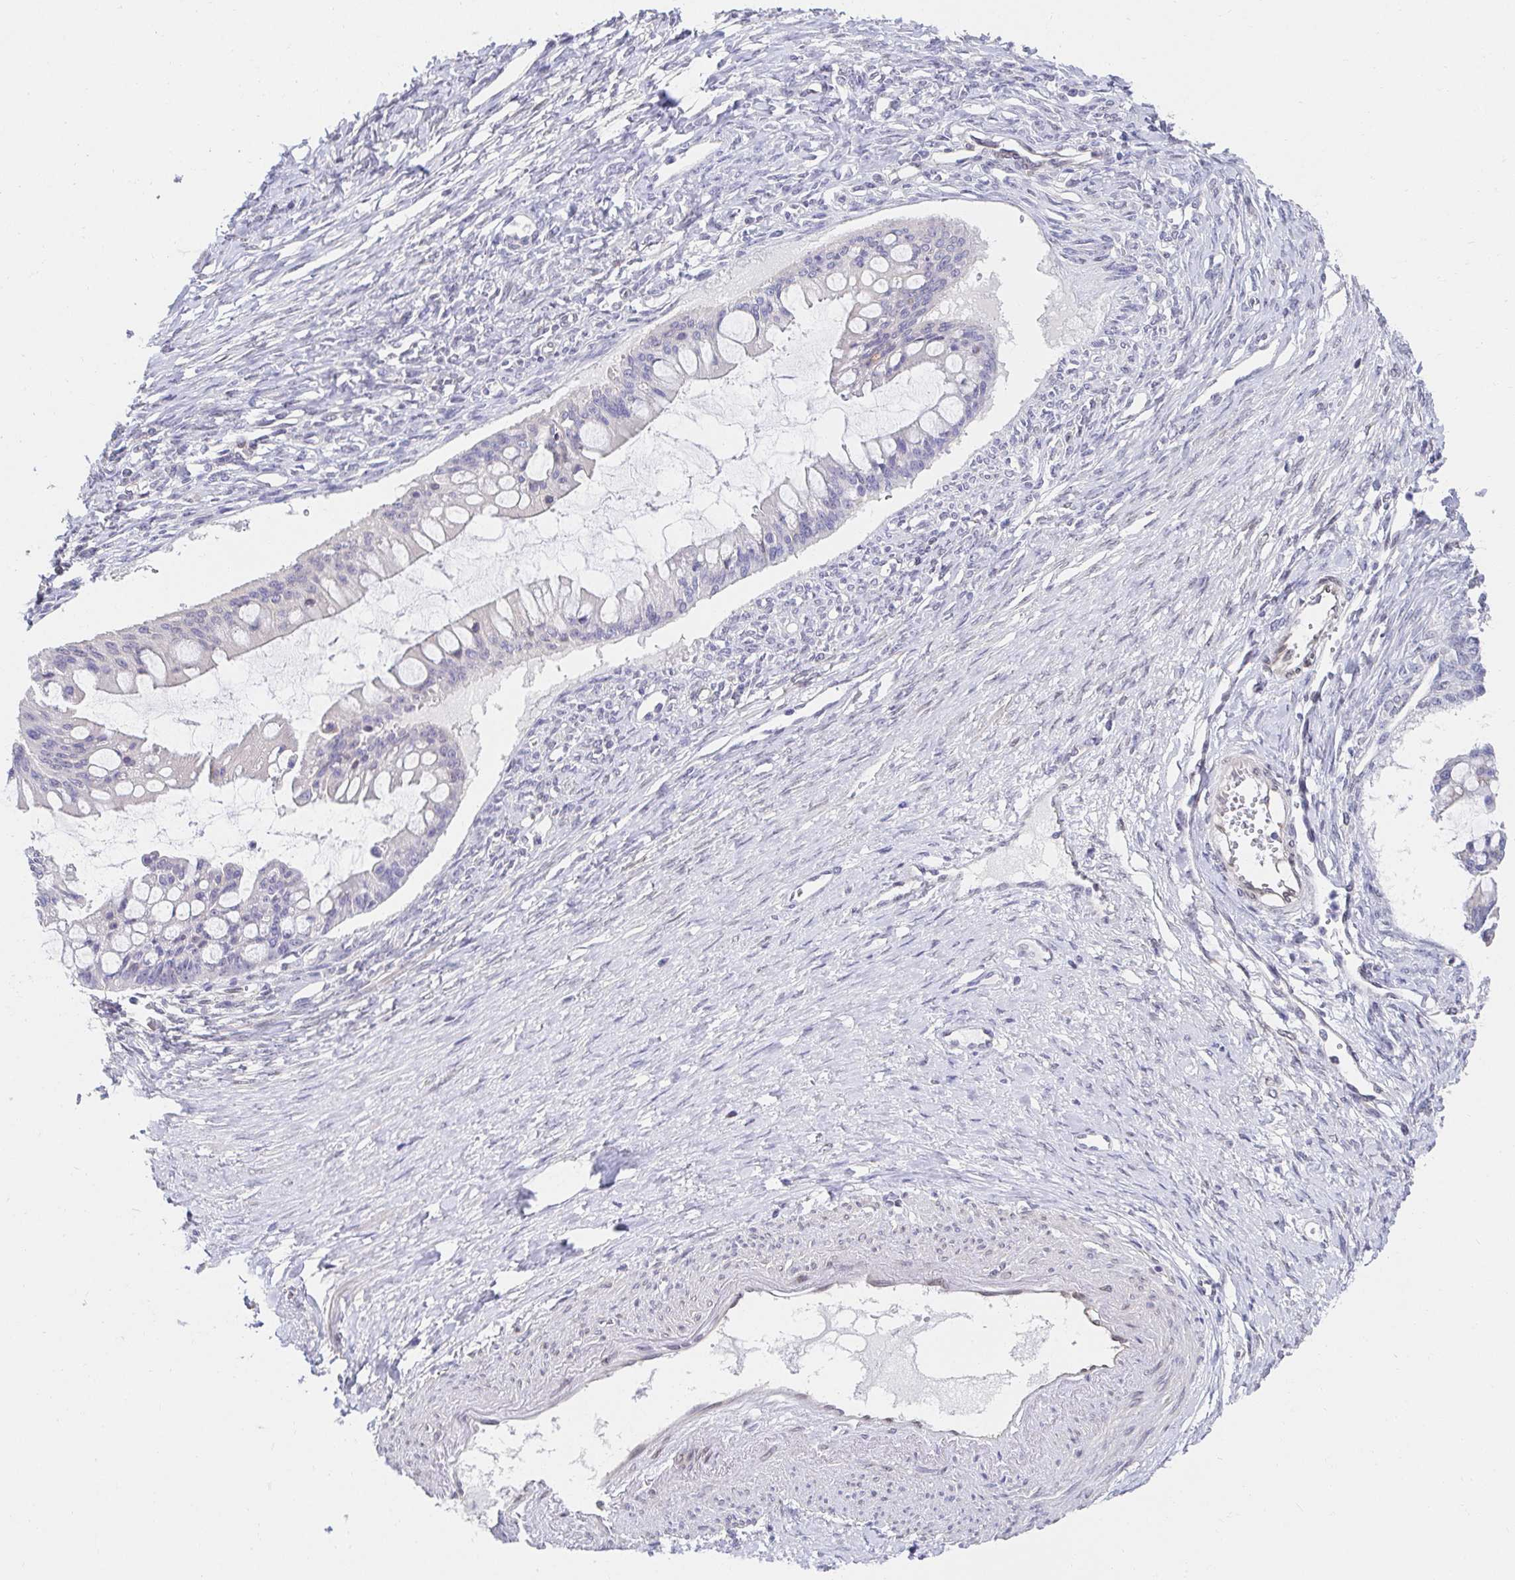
{"staining": {"intensity": "negative", "quantity": "none", "location": "none"}, "tissue": "ovarian cancer", "cell_type": "Tumor cells", "image_type": "cancer", "snomed": [{"axis": "morphology", "description": "Cystadenocarcinoma, mucinous, NOS"}, {"axis": "topography", "description": "Ovary"}], "caption": "This is a image of immunohistochemistry staining of ovarian cancer (mucinous cystadenocarcinoma), which shows no expression in tumor cells.", "gene": "AKAP14", "patient": {"sex": "female", "age": 73}}